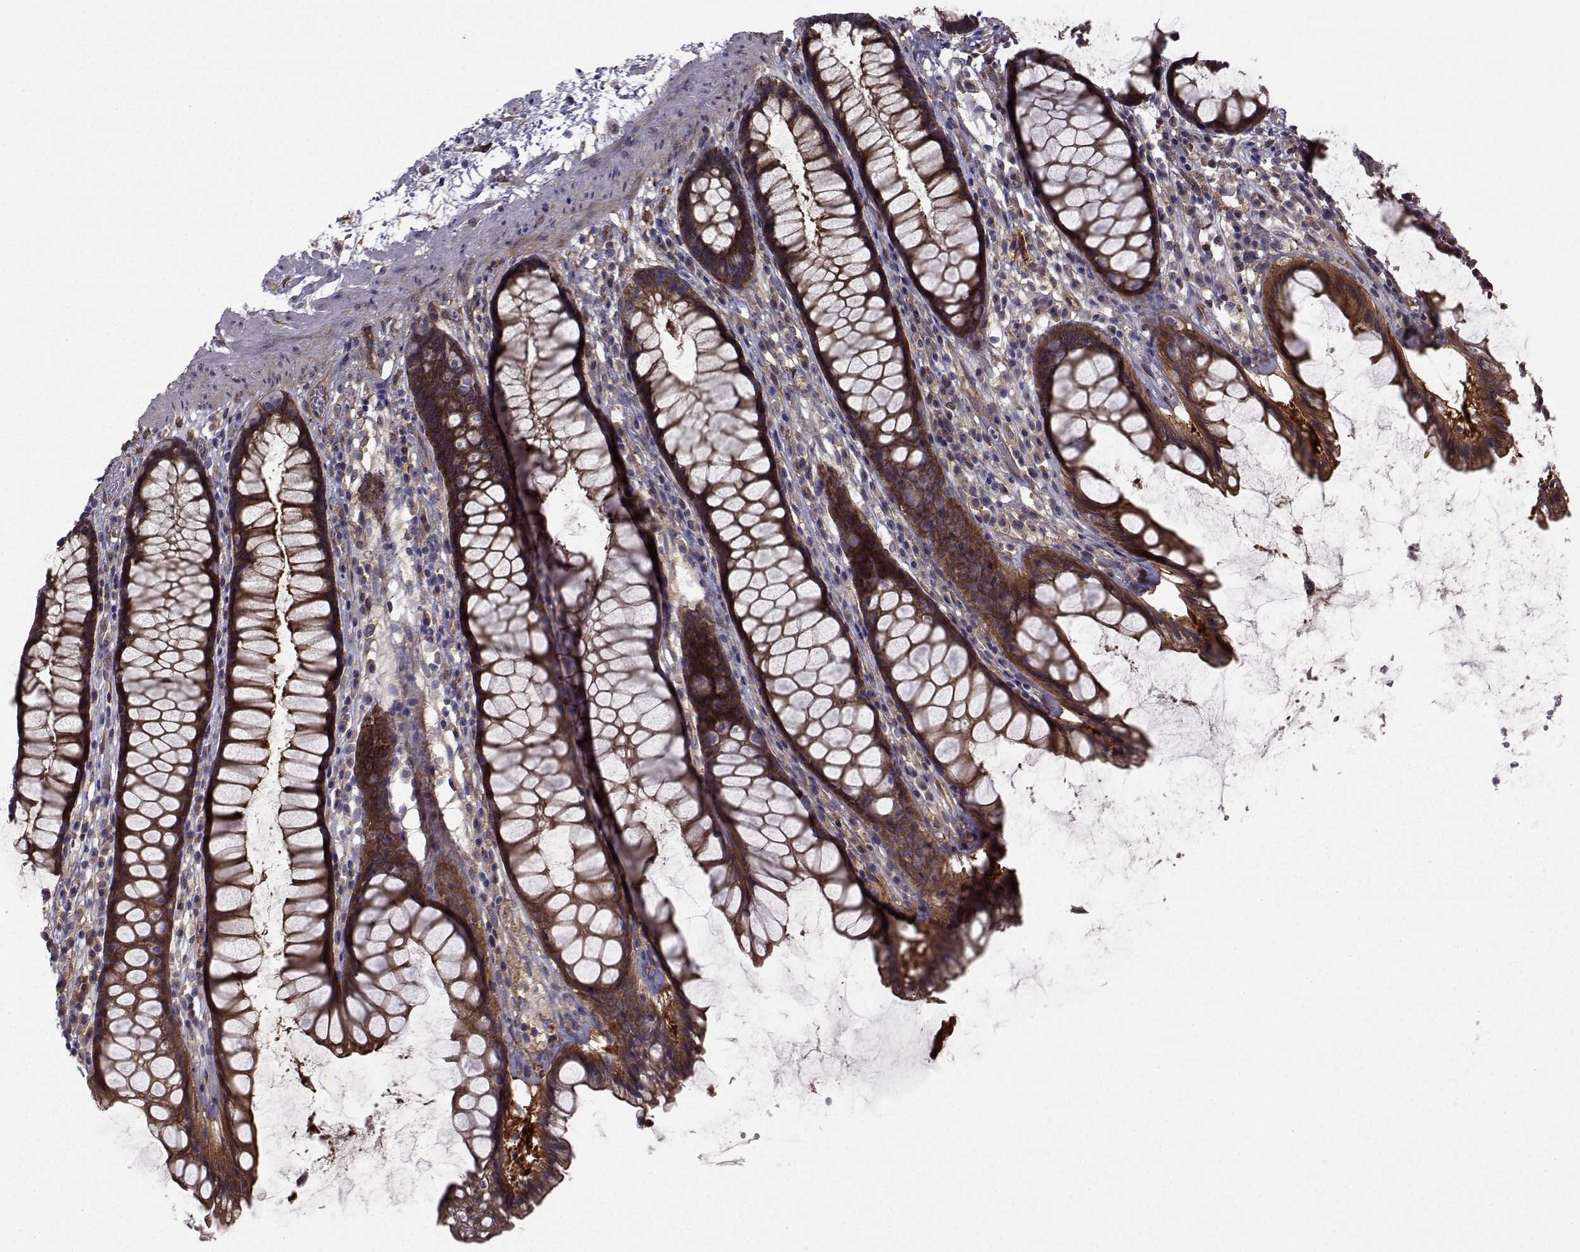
{"staining": {"intensity": "strong", "quantity": ">75%", "location": "cytoplasmic/membranous"}, "tissue": "rectum", "cell_type": "Glandular cells", "image_type": "normal", "snomed": [{"axis": "morphology", "description": "Normal tissue, NOS"}, {"axis": "topography", "description": "Rectum"}], "caption": "Immunohistochemistry (IHC) (DAB (3,3'-diaminobenzidine)) staining of unremarkable rectum exhibits strong cytoplasmic/membranous protein staining in about >75% of glandular cells.", "gene": "TRIP10", "patient": {"sex": "male", "age": 72}}